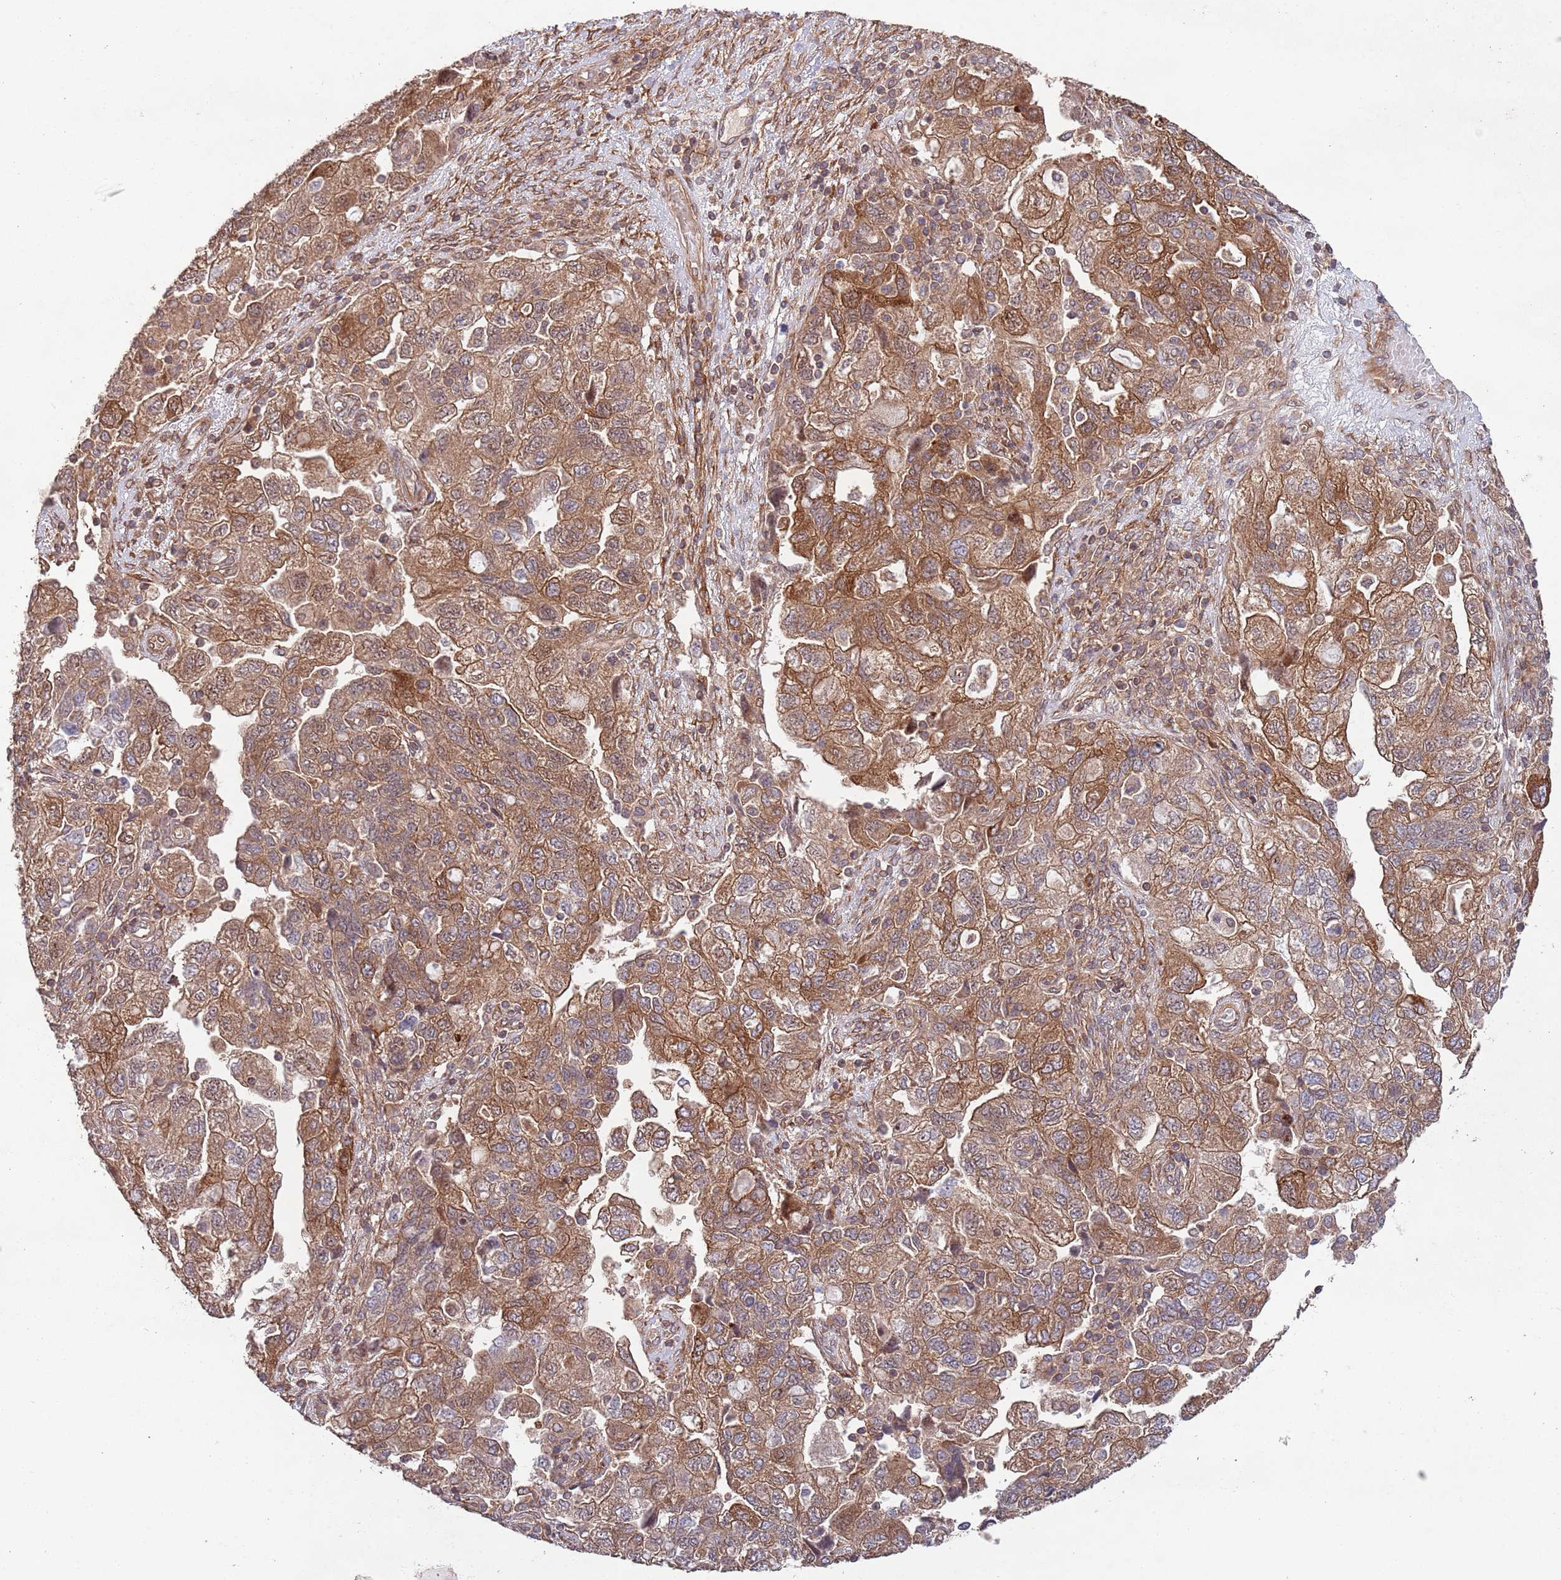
{"staining": {"intensity": "moderate", "quantity": ">75%", "location": "cytoplasmic/membranous"}, "tissue": "ovarian cancer", "cell_type": "Tumor cells", "image_type": "cancer", "snomed": [{"axis": "morphology", "description": "Carcinoma, NOS"}, {"axis": "morphology", "description": "Cystadenocarcinoma, serous, NOS"}, {"axis": "topography", "description": "Ovary"}], "caption": "Immunohistochemical staining of human ovarian carcinoma shows medium levels of moderate cytoplasmic/membranous protein positivity in approximately >75% of tumor cells.", "gene": "RNF19B", "patient": {"sex": "female", "age": 69}}